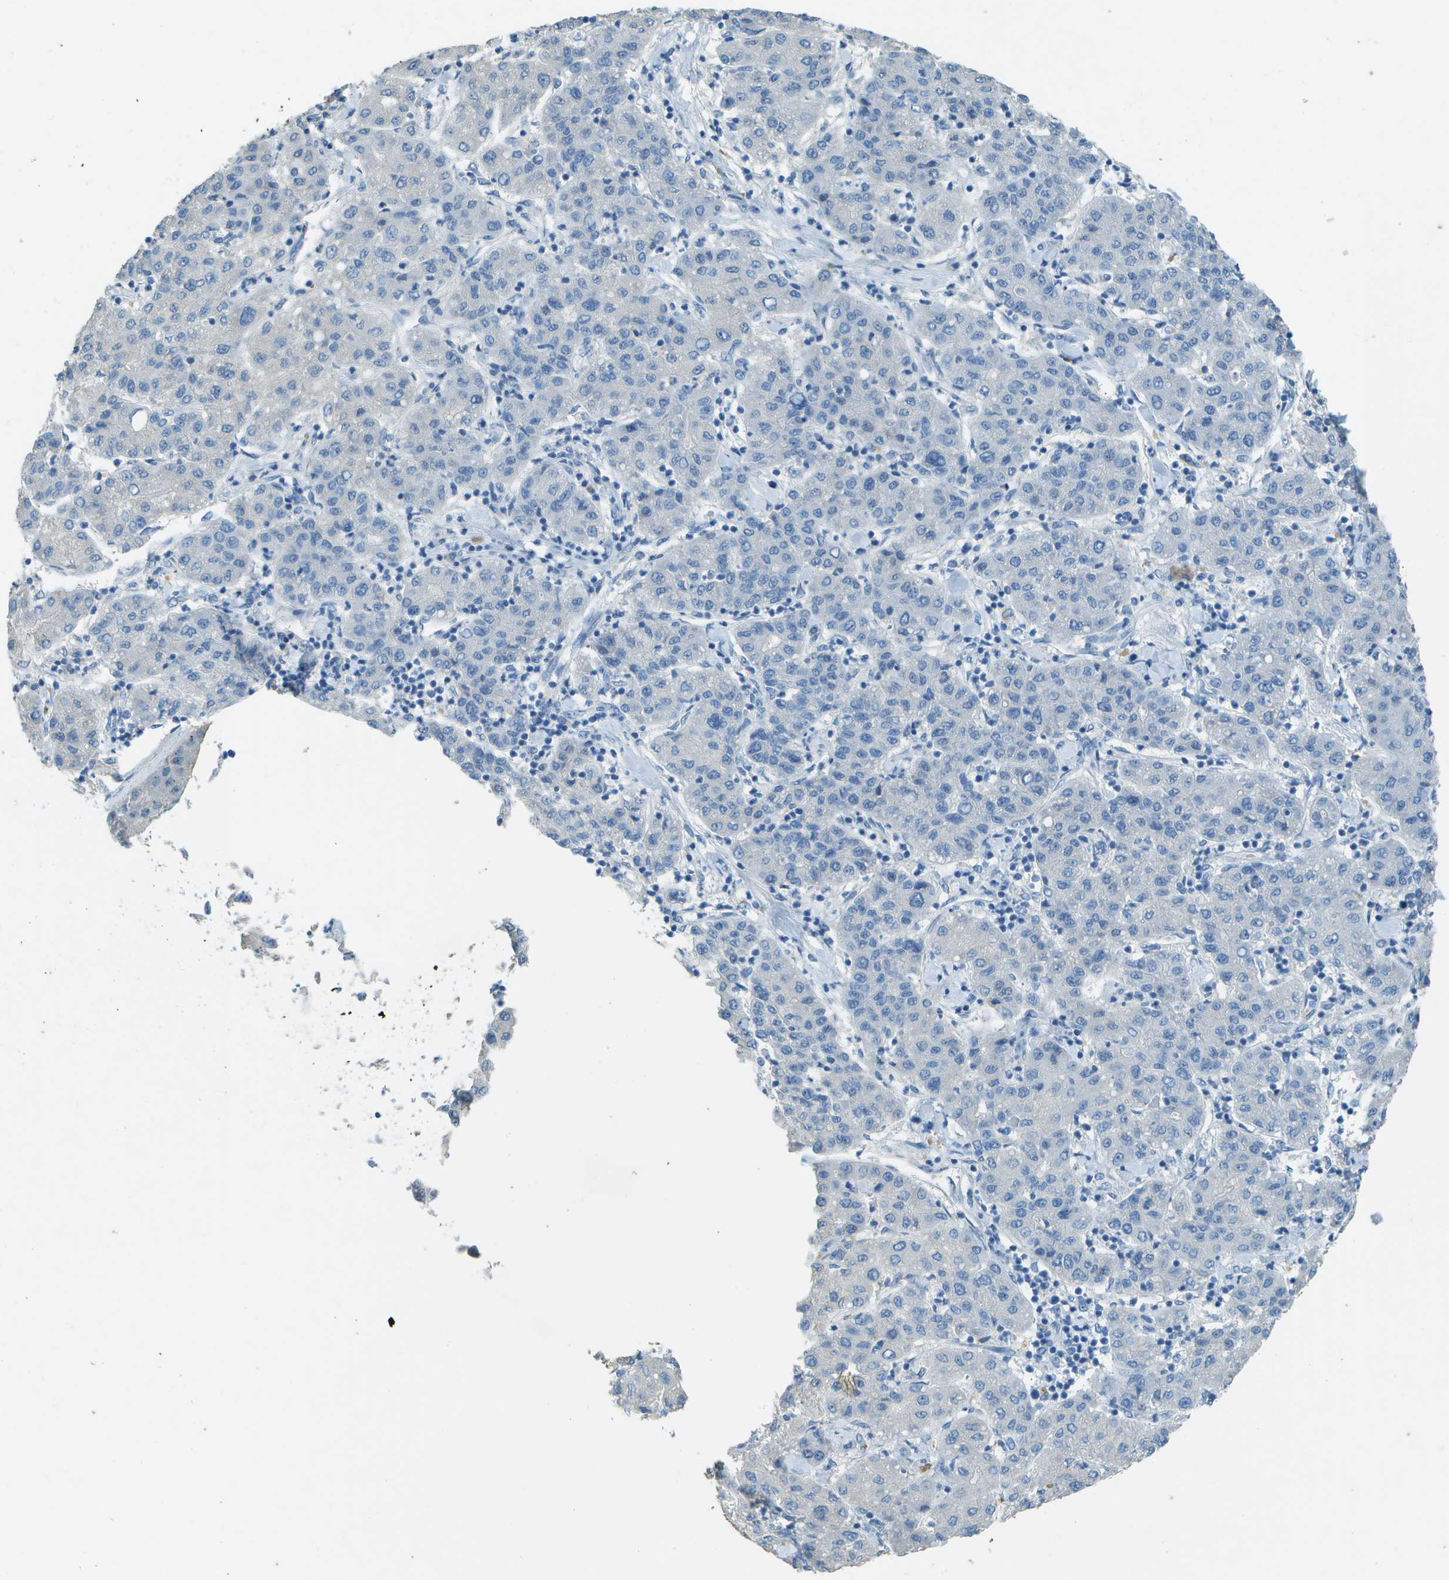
{"staining": {"intensity": "negative", "quantity": "none", "location": "none"}, "tissue": "liver cancer", "cell_type": "Tumor cells", "image_type": "cancer", "snomed": [{"axis": "morphology", "description": "Carcinoma, Hepatocellular, NOS"}, {"axis": "topography", "description": "Liver"}], "caption": "Immunohistochemistry histopathology image of neoplastic tissue: liver hepatocellular carcinoma stained with DAB (3,3'-diaminobenzidine) exhibits no significant protein positivity in tumor cells.", "gene": "LGI2", "patient": {"sex": "male", "age": 65}}